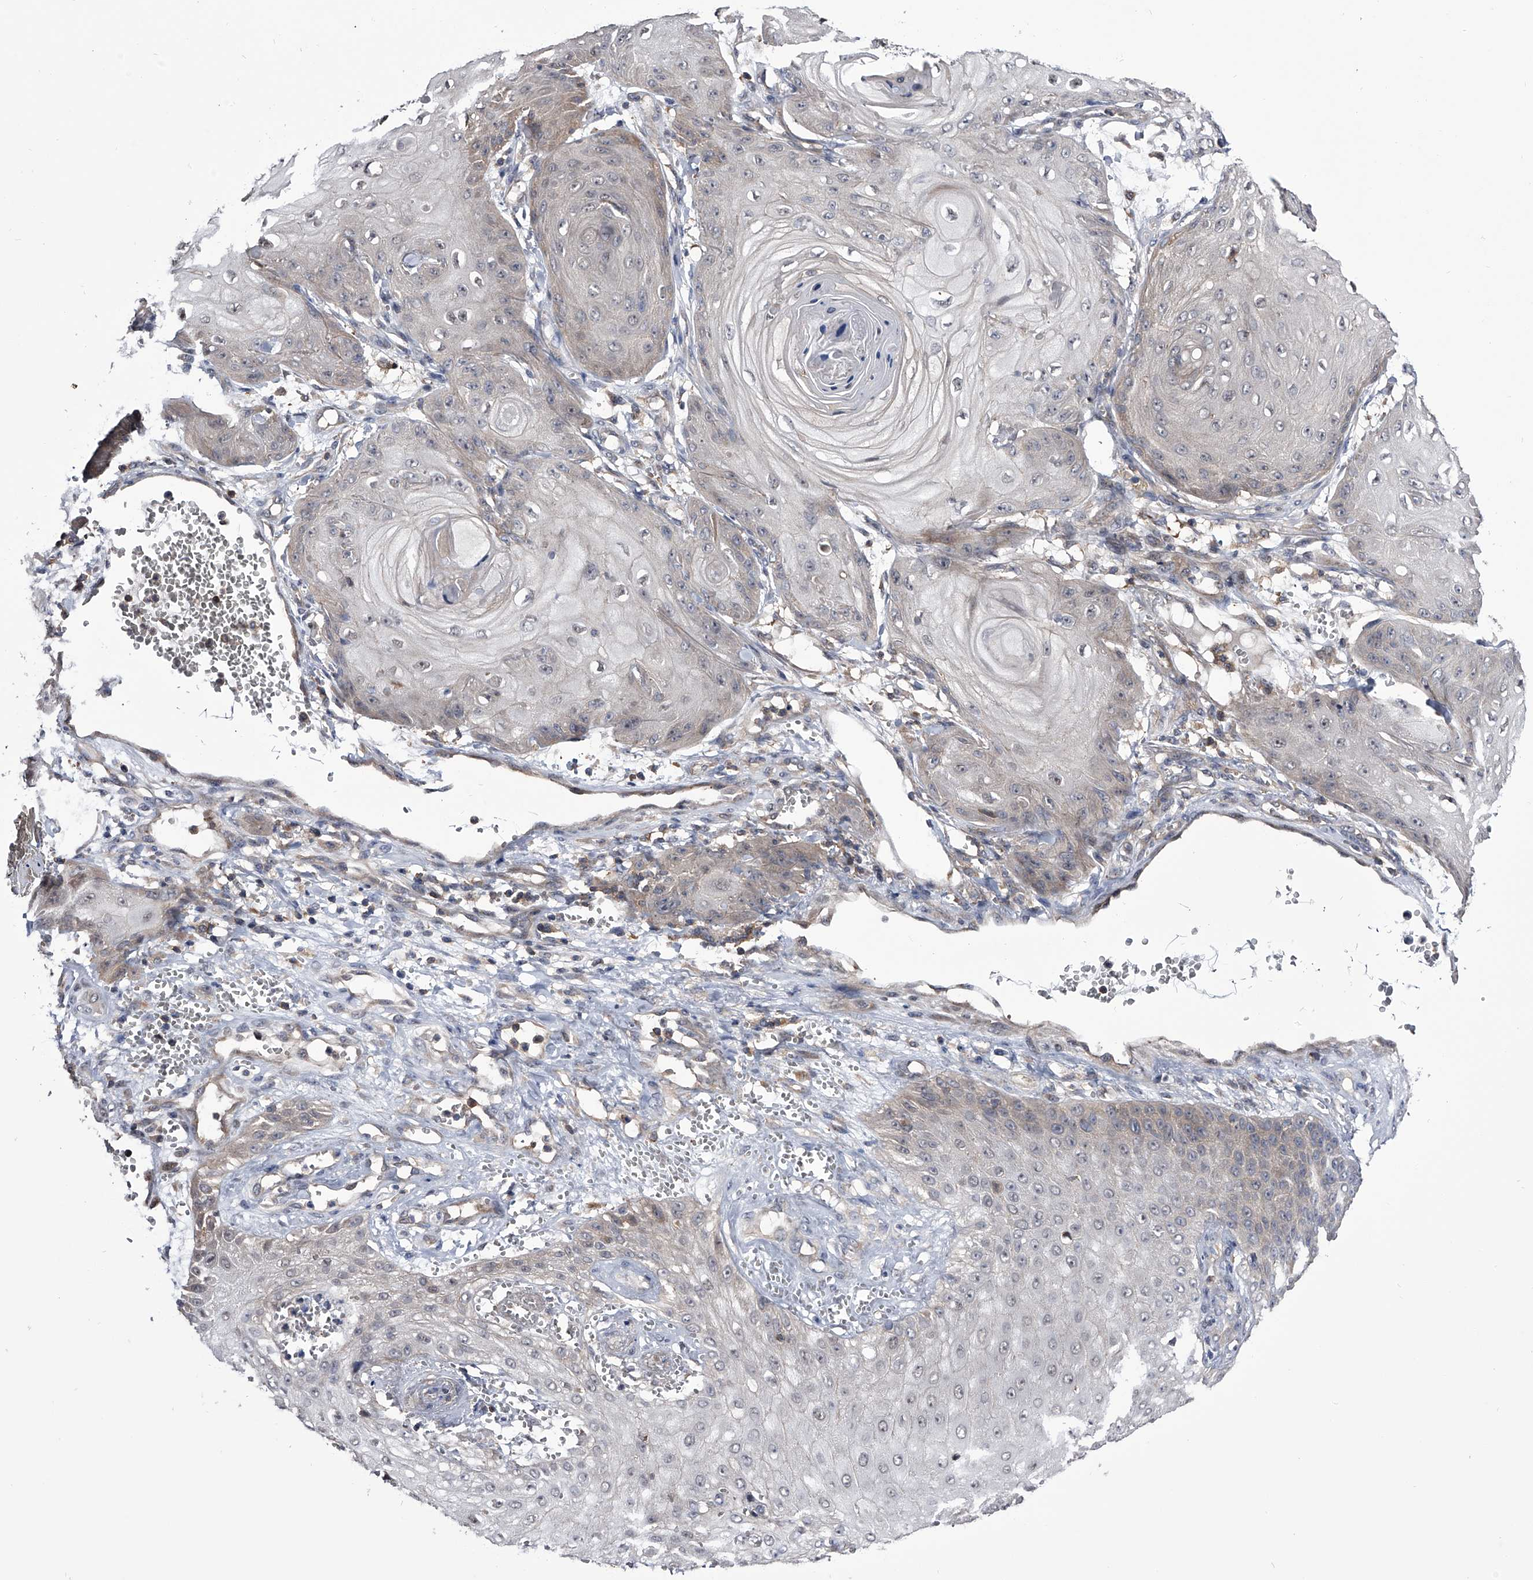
{"staining": {"intensity": "negative", "quantity": "none", "location": "none"}, "tissue": "skin cancer", "cell_type": "Tumor cells", "image_type": "cancer", "snomed": [{"axis": "morphology", "description": "Squamous cell carcinoma, NOS"}, {"axis": "topography", "description": "Skin"}], "caption": "Tumor cells show no significant protein positivity in skin cancer (squamous cell carcinoma).", "gene": "PAN3", "patient": {"sex": "male", "age": 74}}